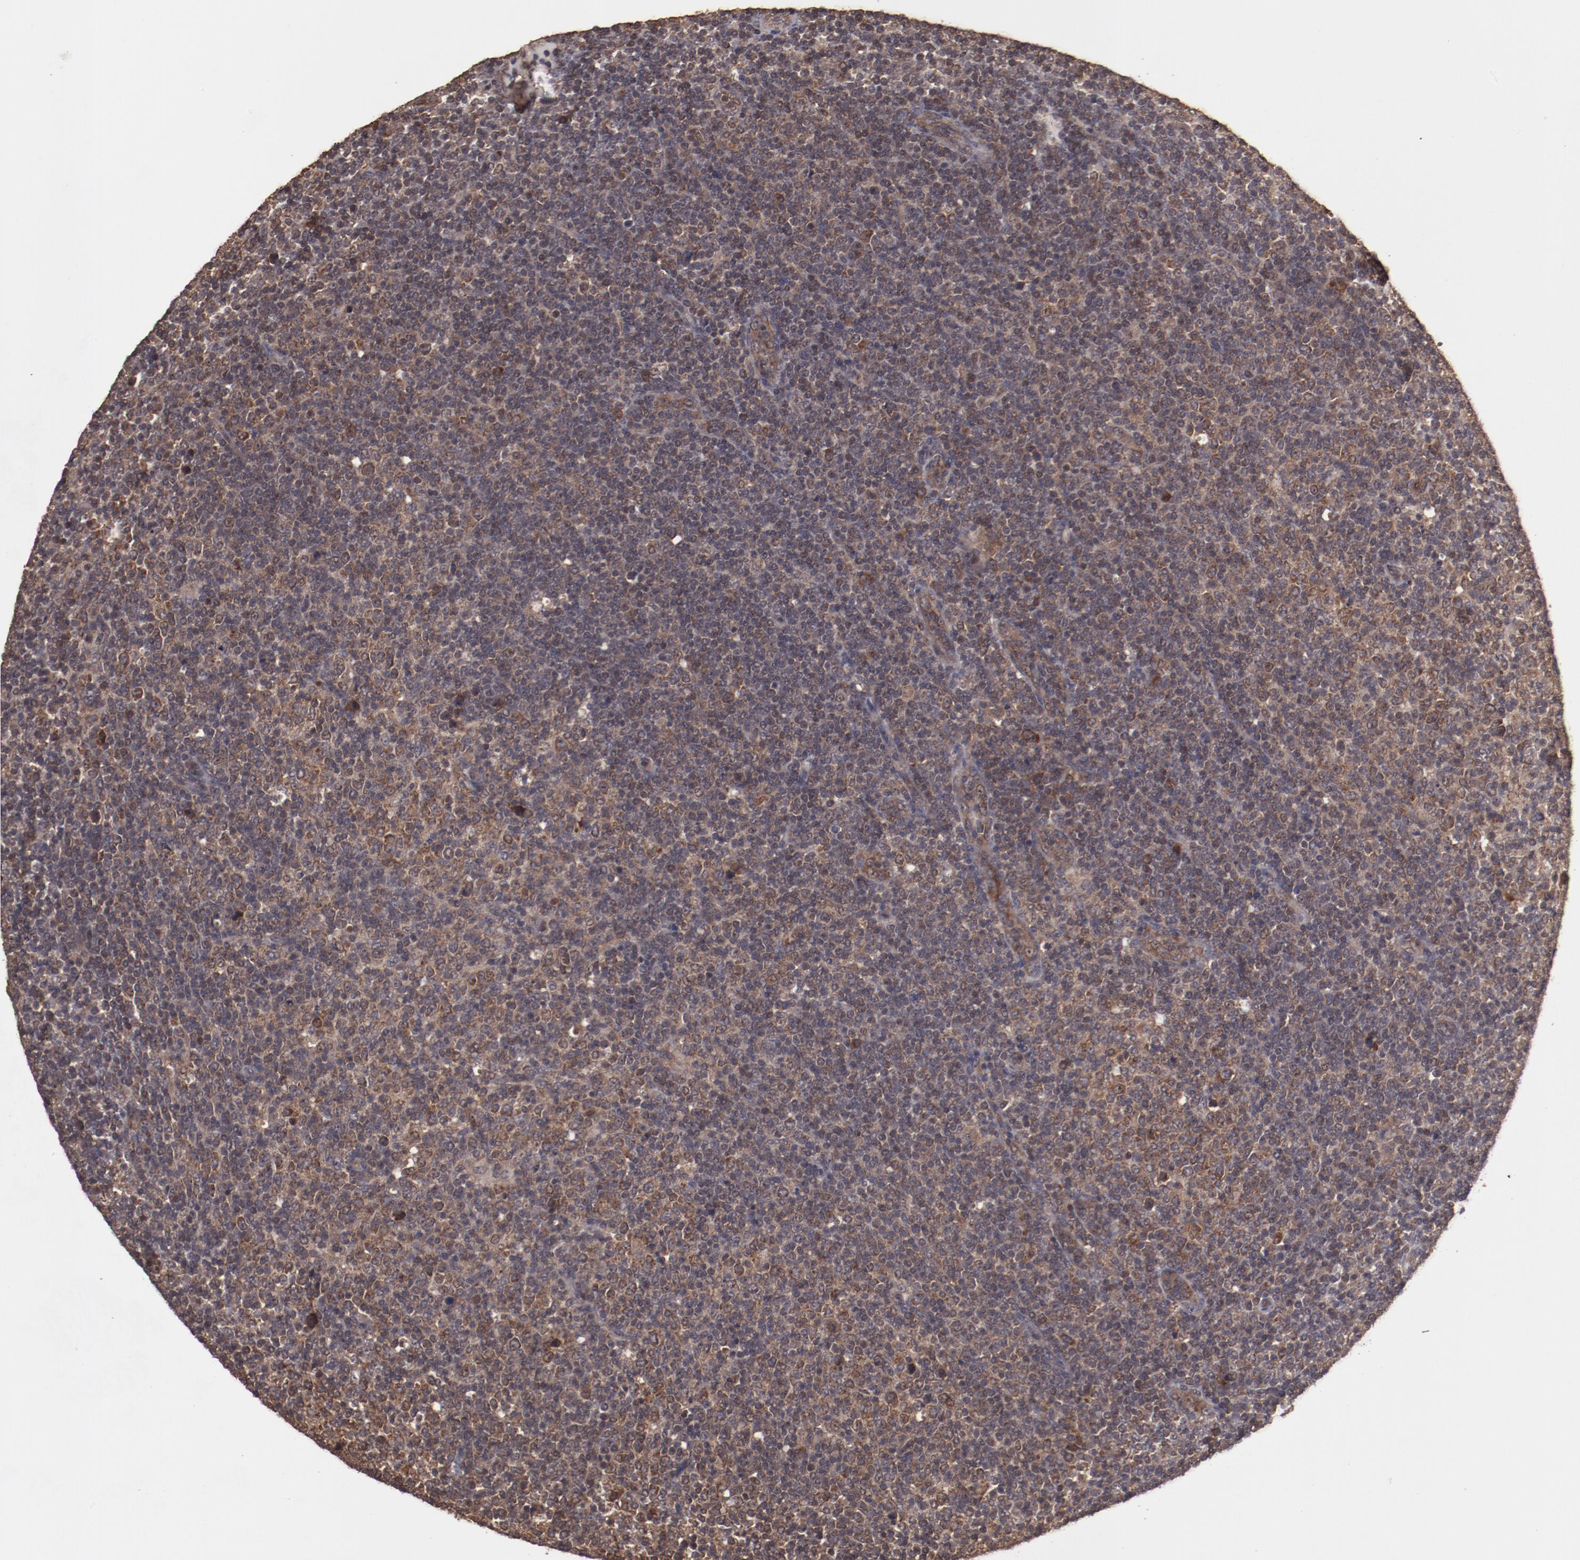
{"staining": {"intensity": "strong", "quantity": ">75%", "location": "cytoplasmic/membranous"}, "tissue": "lymphoma", "cell_type": "Tumor cells", "image_type": "cancer", "snomed": [{"axis": "morphology", "description": "Malignant lymphoma, non-Hodgkin's type, Low grade"}, {"axis": "topography", "description": "Lymph node"}], "caption": "Protein staining of low-grade malignant lymphoma, non-Hodgkin's type tissue reveals strong cytoplasmic/membranous positivity in approximately >75% of tumor cells.", "gene": "TXNDC16", "patient": {"sex": "male", "age": 70}}